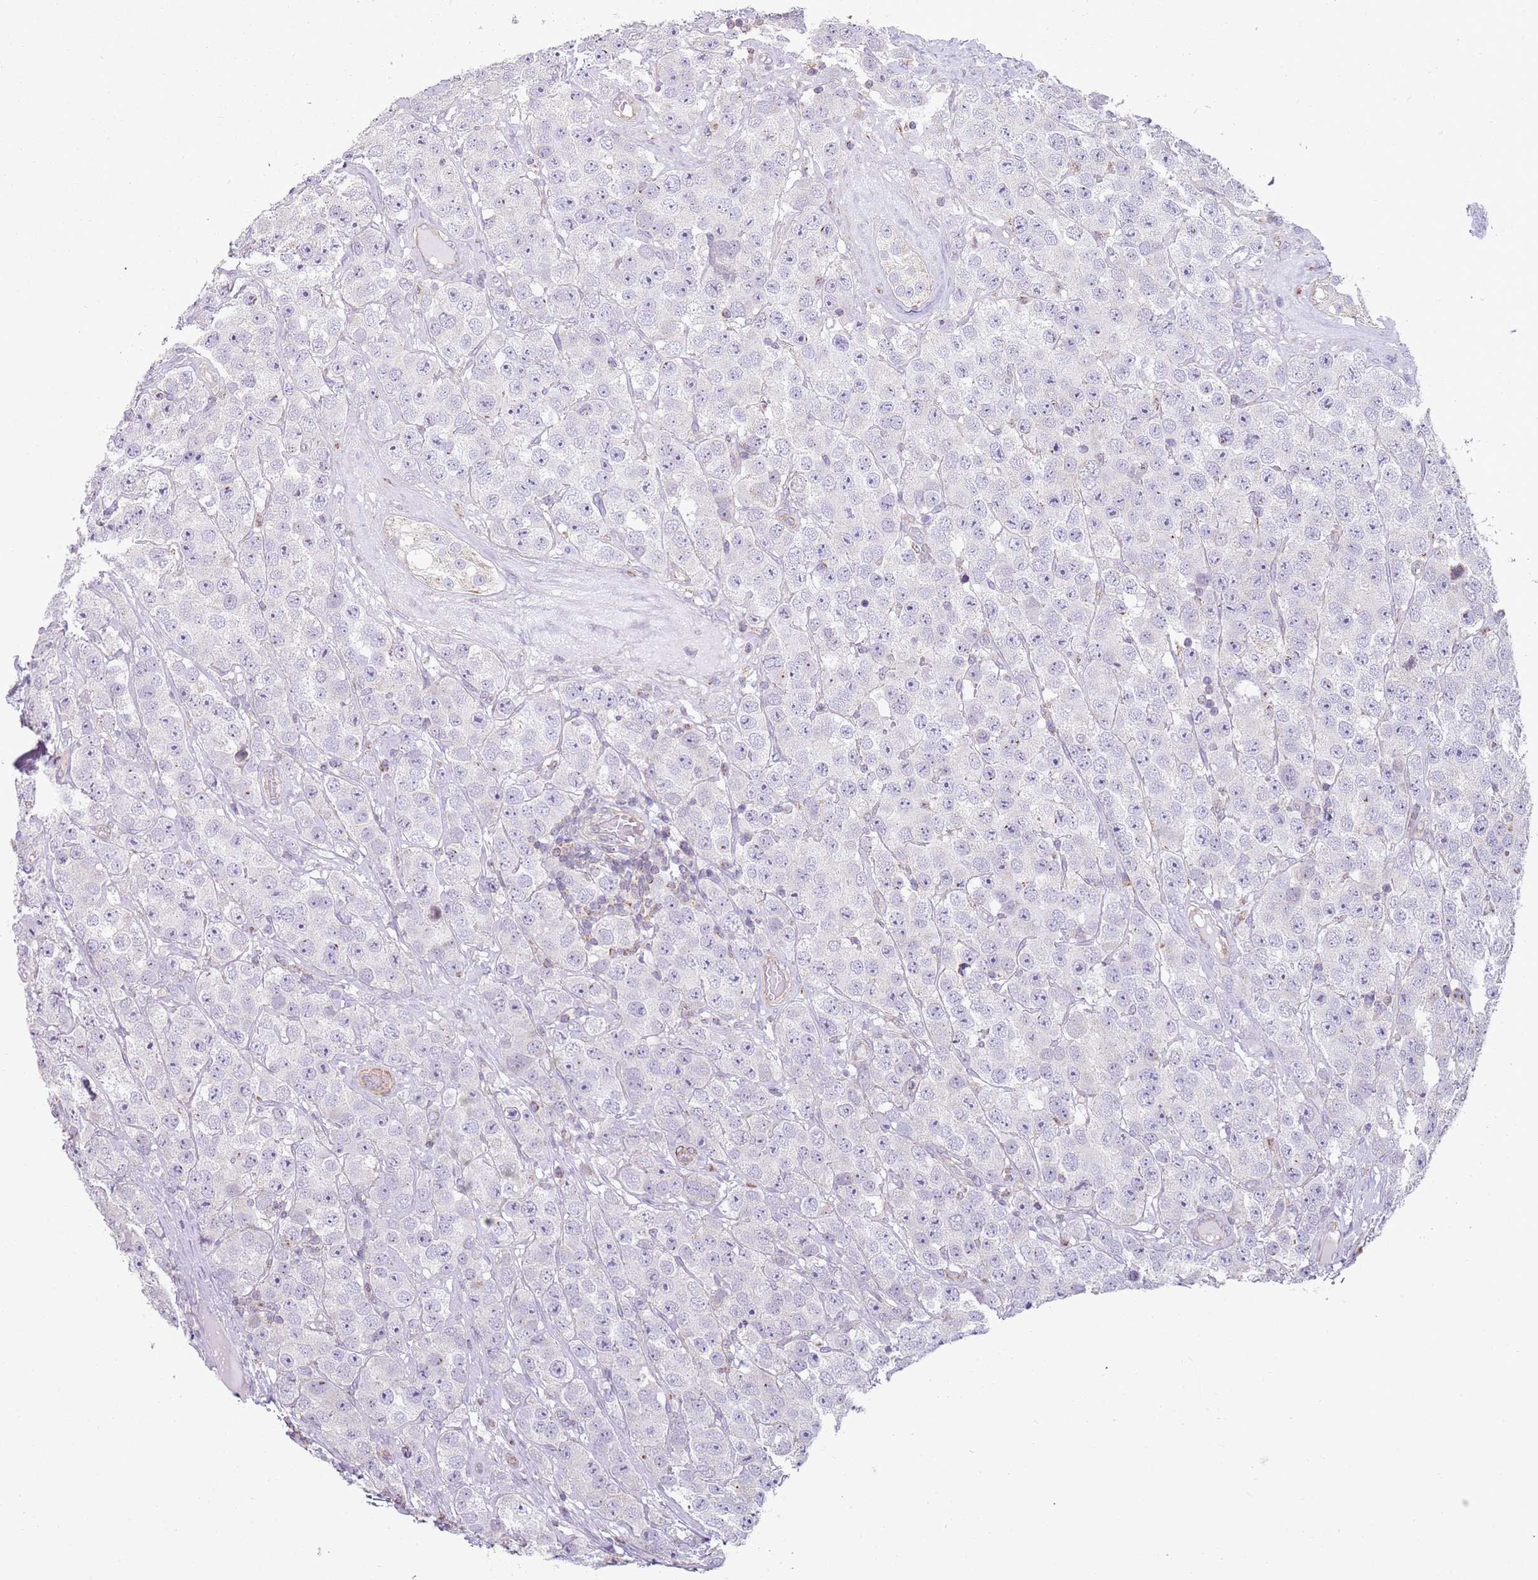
{"staining": {"intensity": "negative", "quantity": "none", "location": "none"}, "tissue": "testis cancer", "cell_type": "Tumor cells", "image_type": "cancer", "snomed": [{"axis": "morphology", "description": "Seminoma, NOS"}, {"axis": "topography", "description": "Testis"}], "caption": "The immunohistochemistry (IHC) photomicrograph has no significant positivity in tumor cells of seminoma (testis) tissue. The staining is performed using DAB brown chromogen with nuclei counter-stained in using hematoxylin.", "gene": "GAS8", "patient": {"sex": "male", "age": 28}}